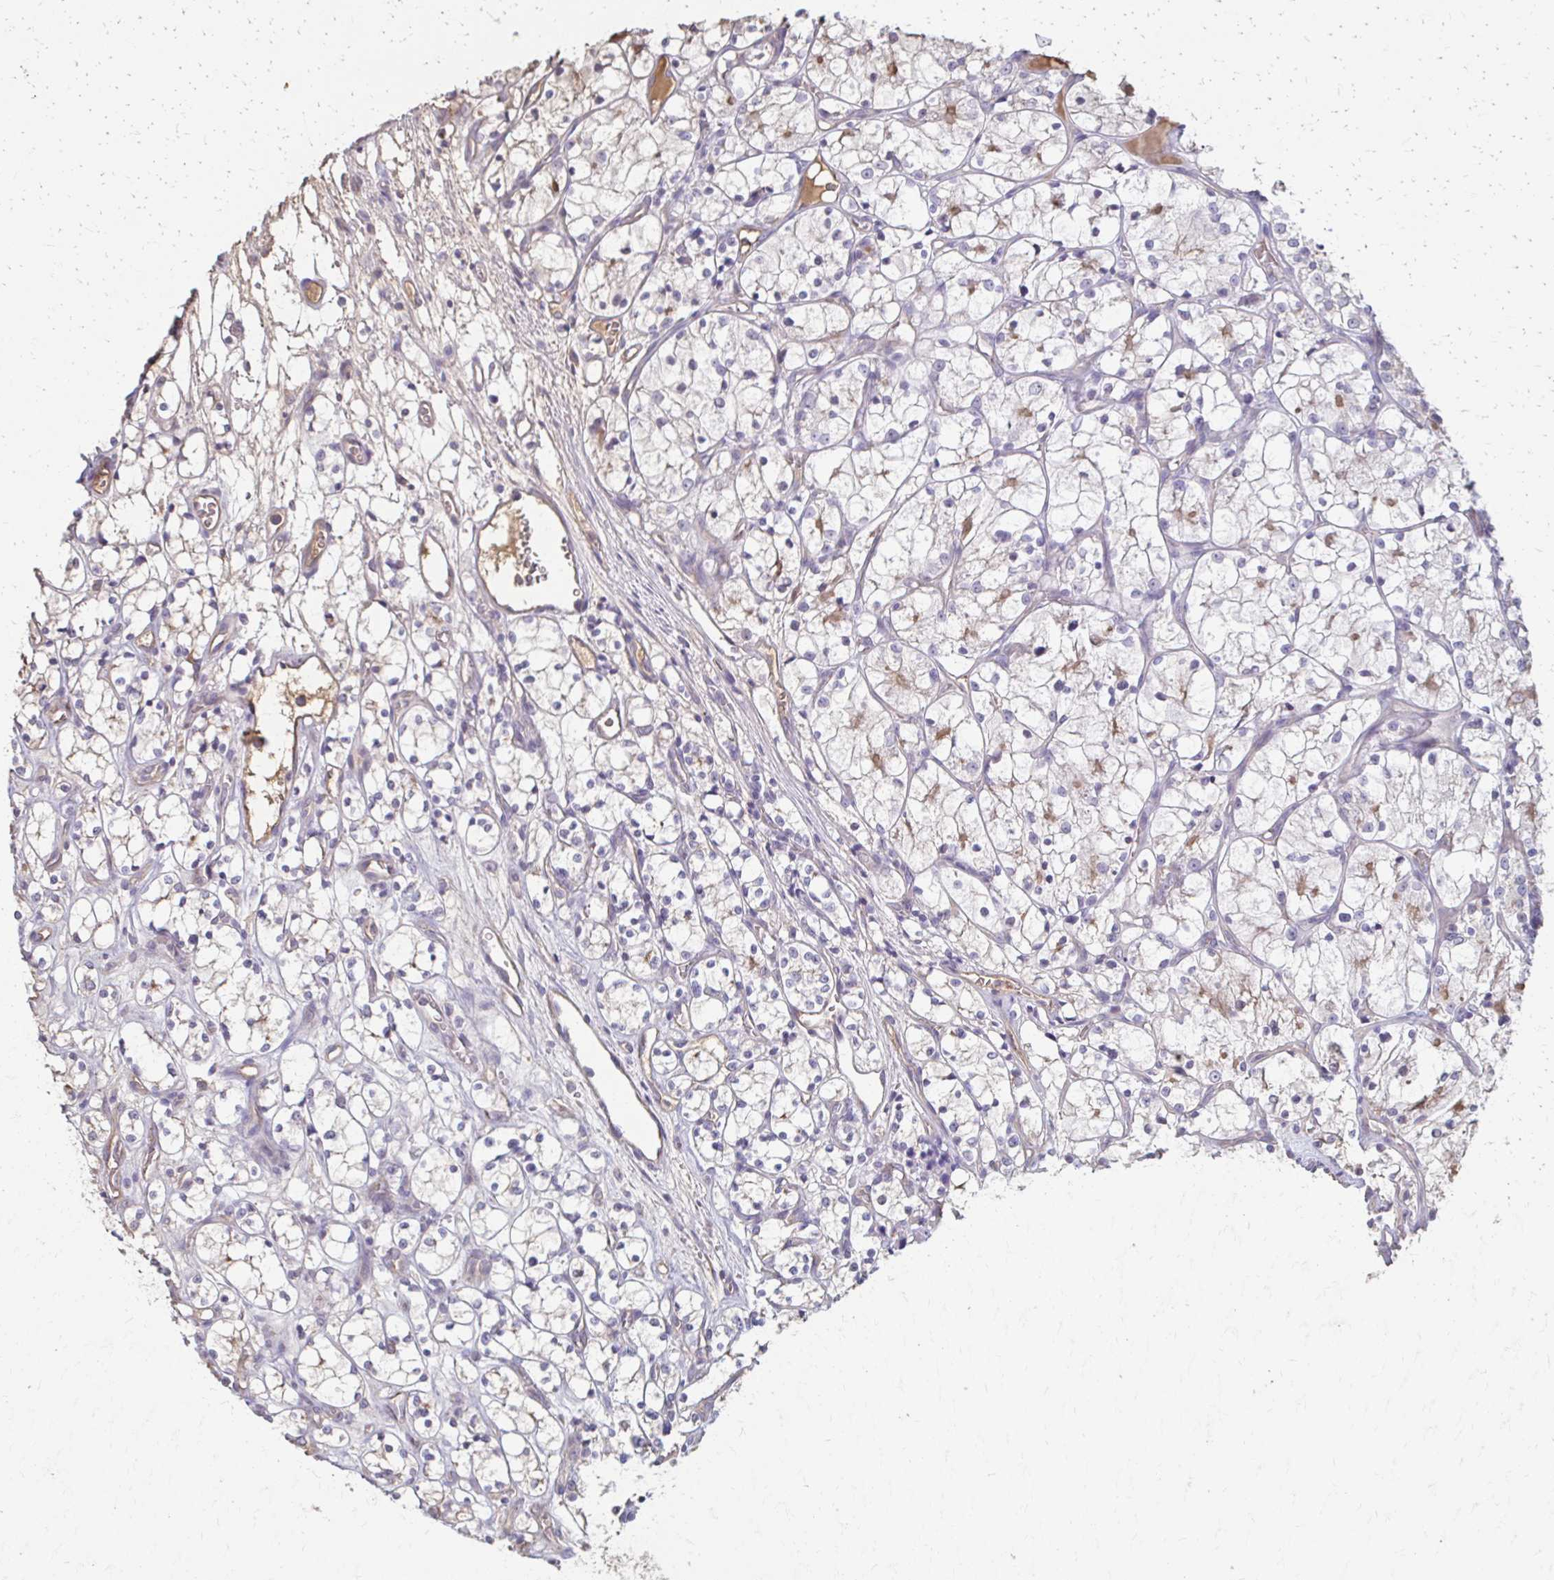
{"staining": {"intensity": "negative", "quantity": "none", "location": "none"}, "tissue": "renal cancer", "cell_type": "Tumor cells", "image_type": "cancer", "snomed": [{"axis": "morphology", "description": "Adenocarcinoma, NOS"}, {"axis": "topography", "description": "Kidney"}], "caption": "This is an IHC image of human renal cancer. There is no expression in tumor cells.", "gene": "IL18BP", "patient": {"sex": "female", "age": 69}}